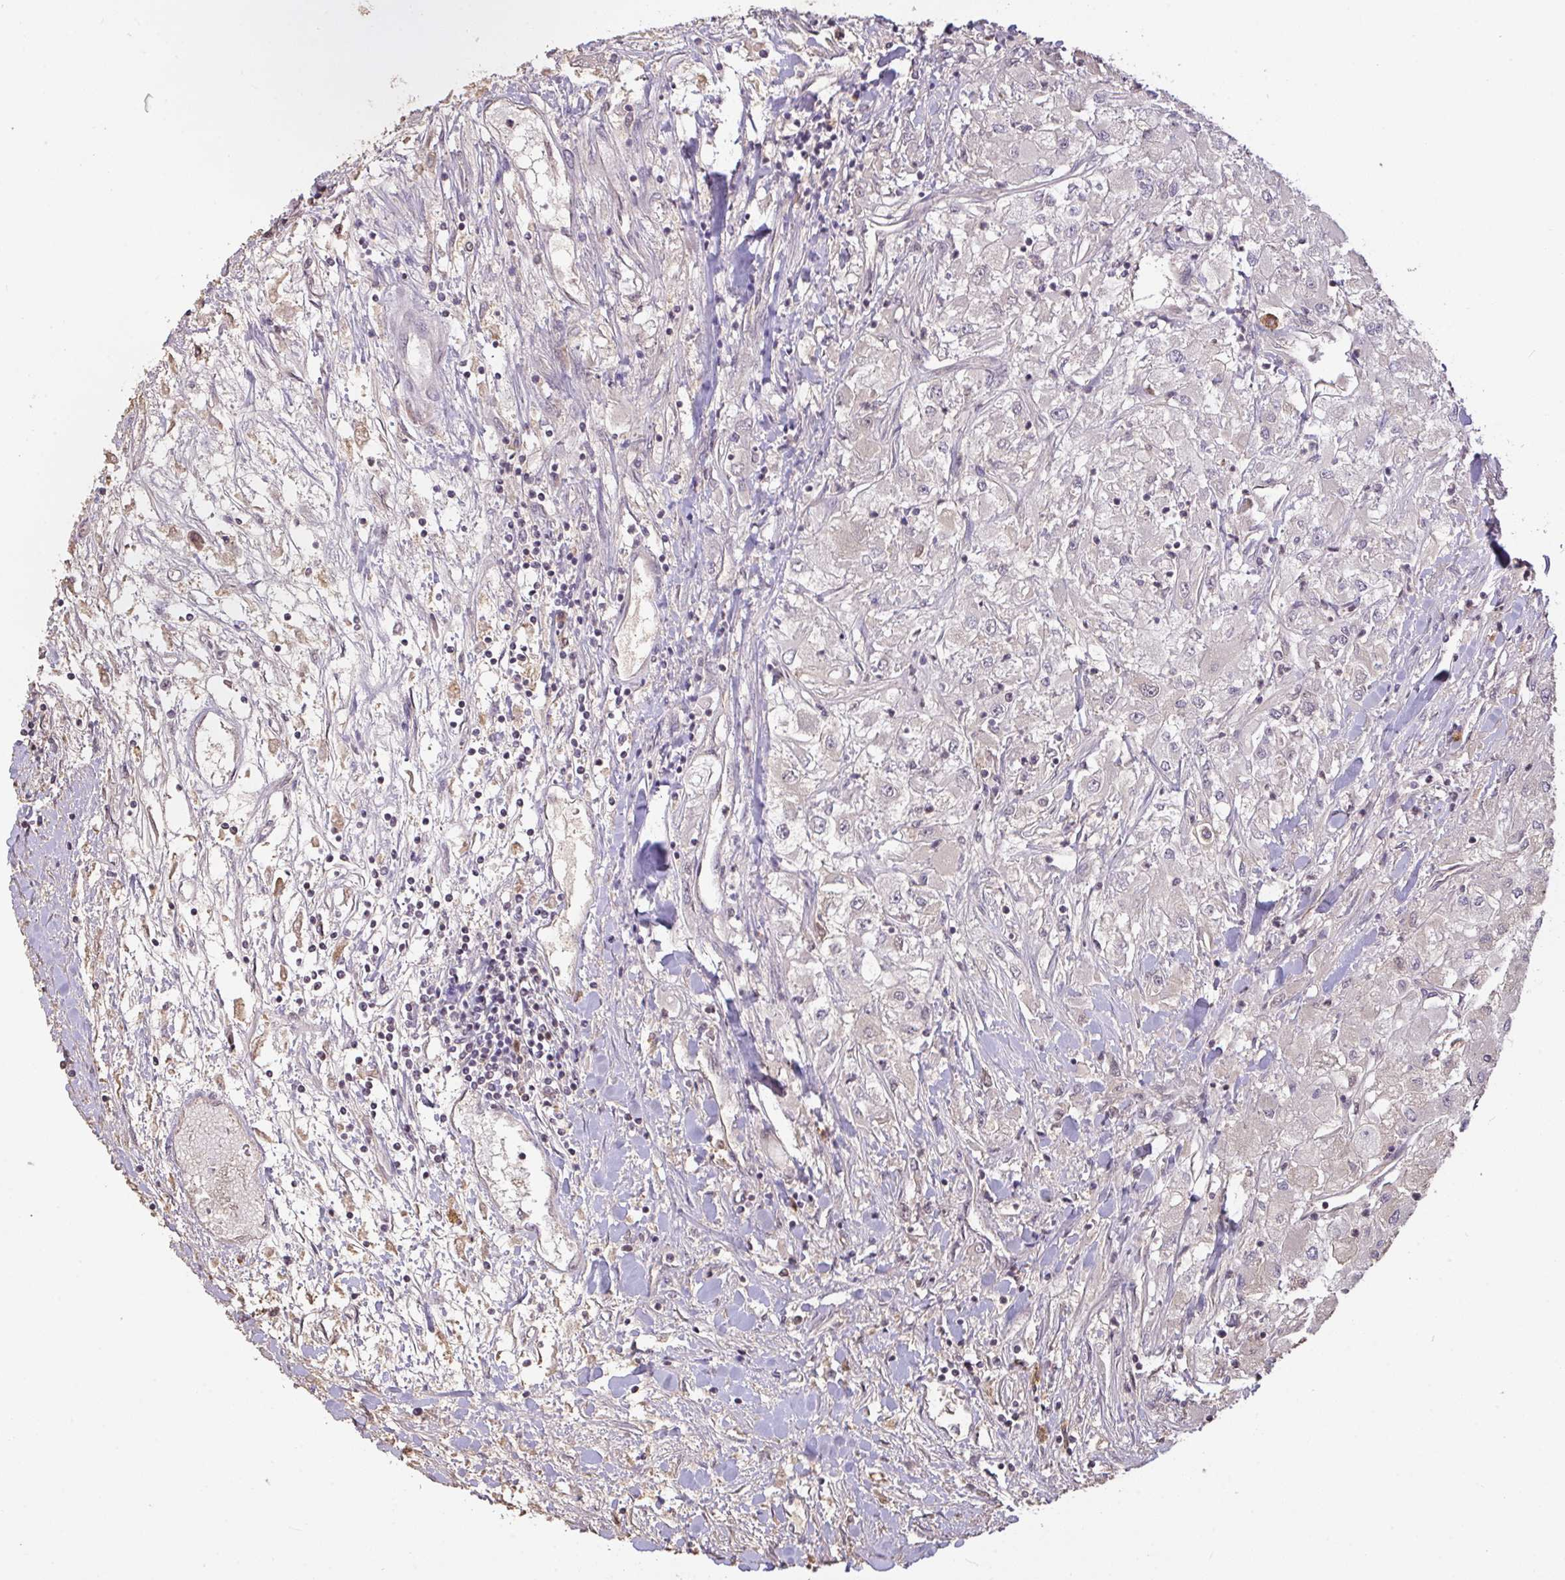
{"staining": {"intensity": "negative", "quantity": "none", "location": "none"}, "tissue": "renal cancer", "cell_type": "Tumor cells", "image_type": "cancer", "snomed": [{"axis": "morphology", "description": "Adenocarcinoma, NOS"}, {"axis": "topography", "description": "Kidney"}], "caption": "This is a micrograph of immunohistochemistry staining of adenocarcinoma (renal), which shows no positivity in tumor cells.", "gene": "FCER1A", "patient": {"sex": "male", "age": 80}}